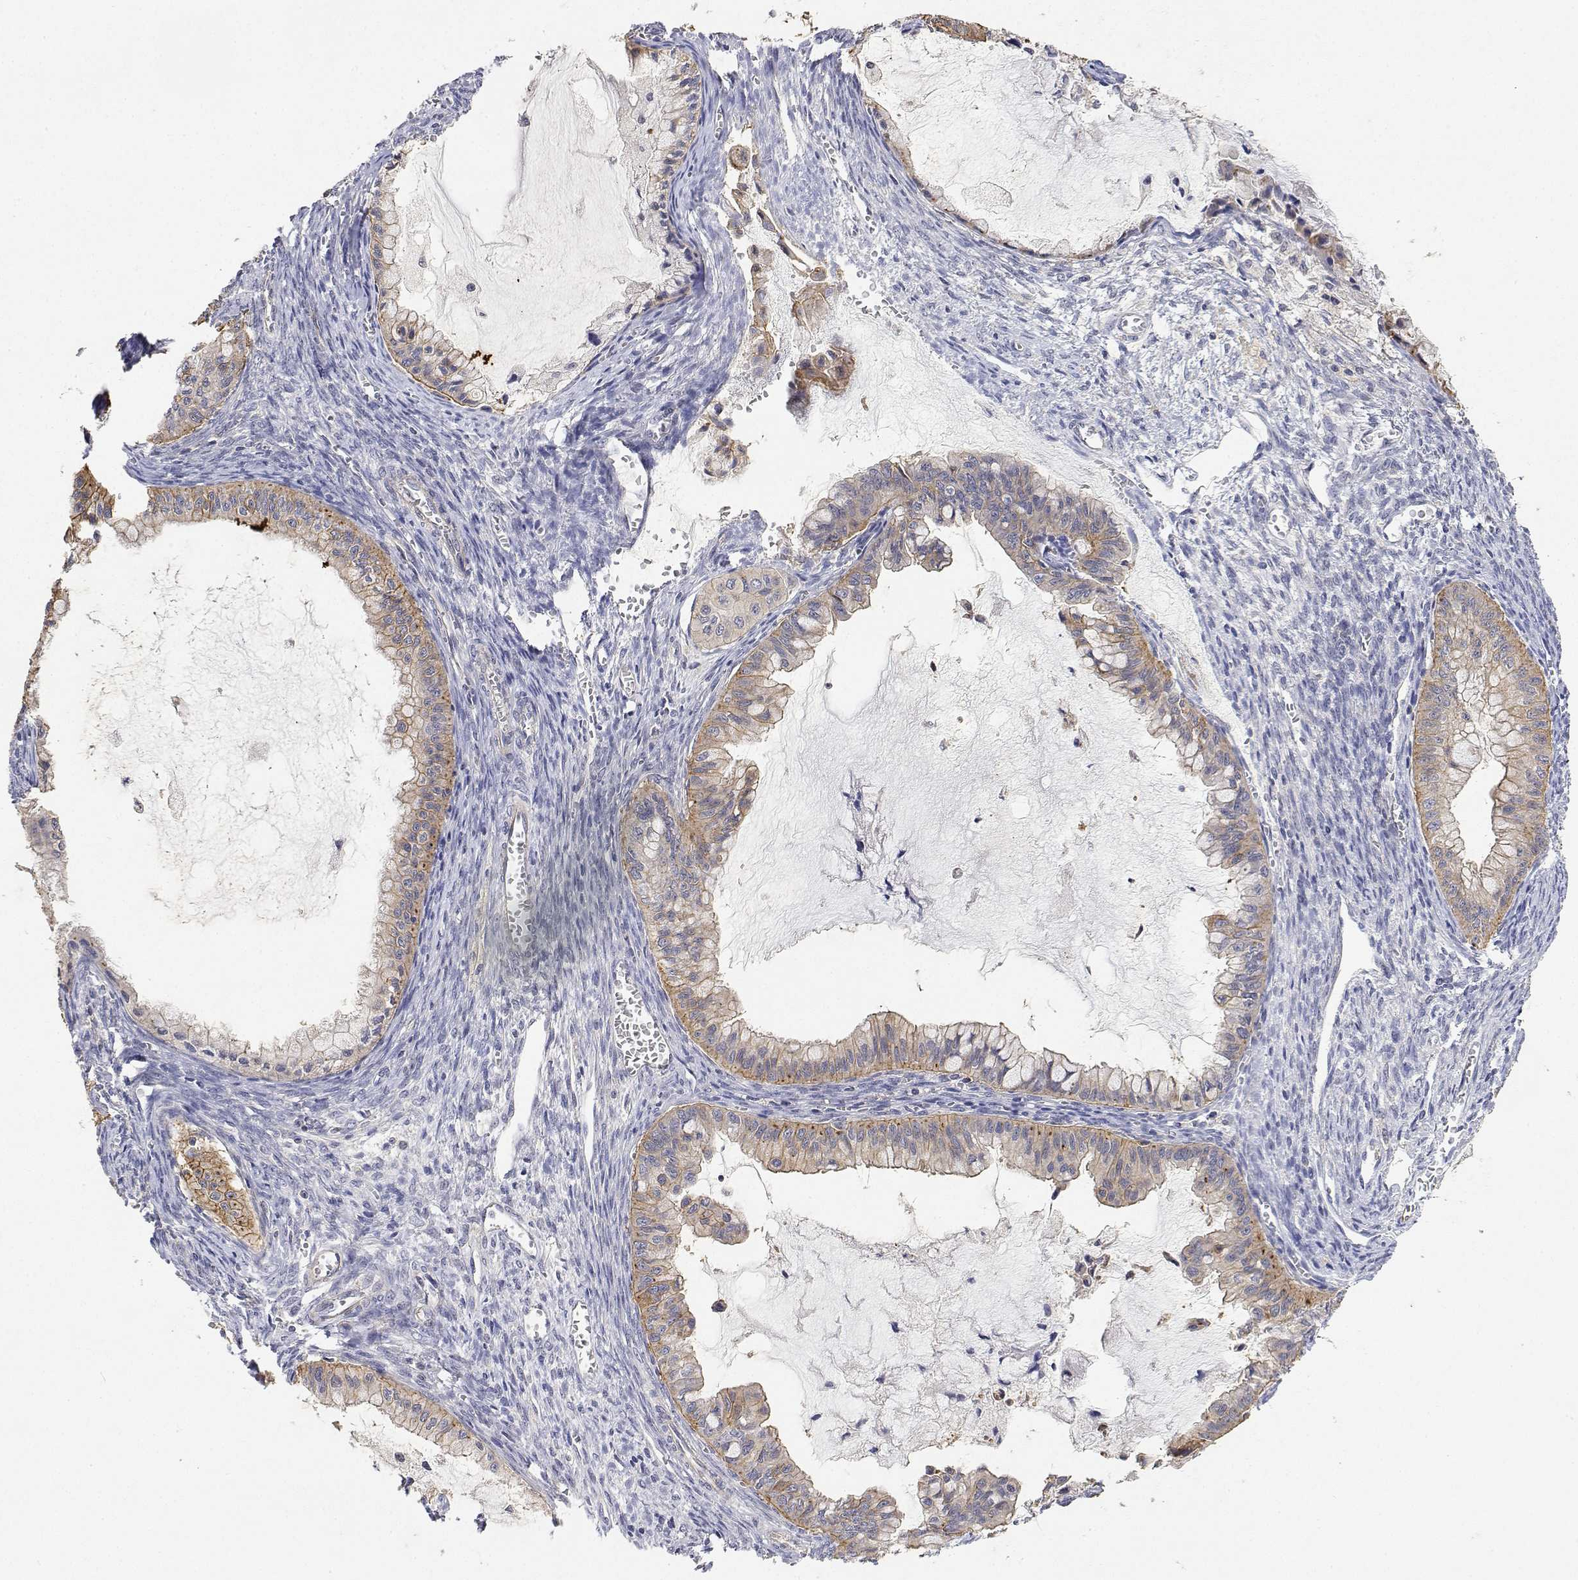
{"staining": {"intensity": "weak", "quantity": "25%-75%", "location": "cytoplasmic/membranous"}, "tissue": "ovarian cancer", "cell_type": "Tumor cells", "image_type": "cancer", "snomed": [{"axis": "morphology", "description": "Cystadenocarcinoma, mucinous, NOS"}, {"axis": "topography", "description": "Ovary"}], "caption": "Immunohistochemical staining of human mucinous cystadenocarcinoma (ovarian) displays weak cytoplasmic/membranous protein expression in about 25%-75% of tumor cells. (brown staining indicates protein expression, while blue staining denotes nuclei).", "gene": "LONRF3", "patient": {"sex": "female", "age": 72}}